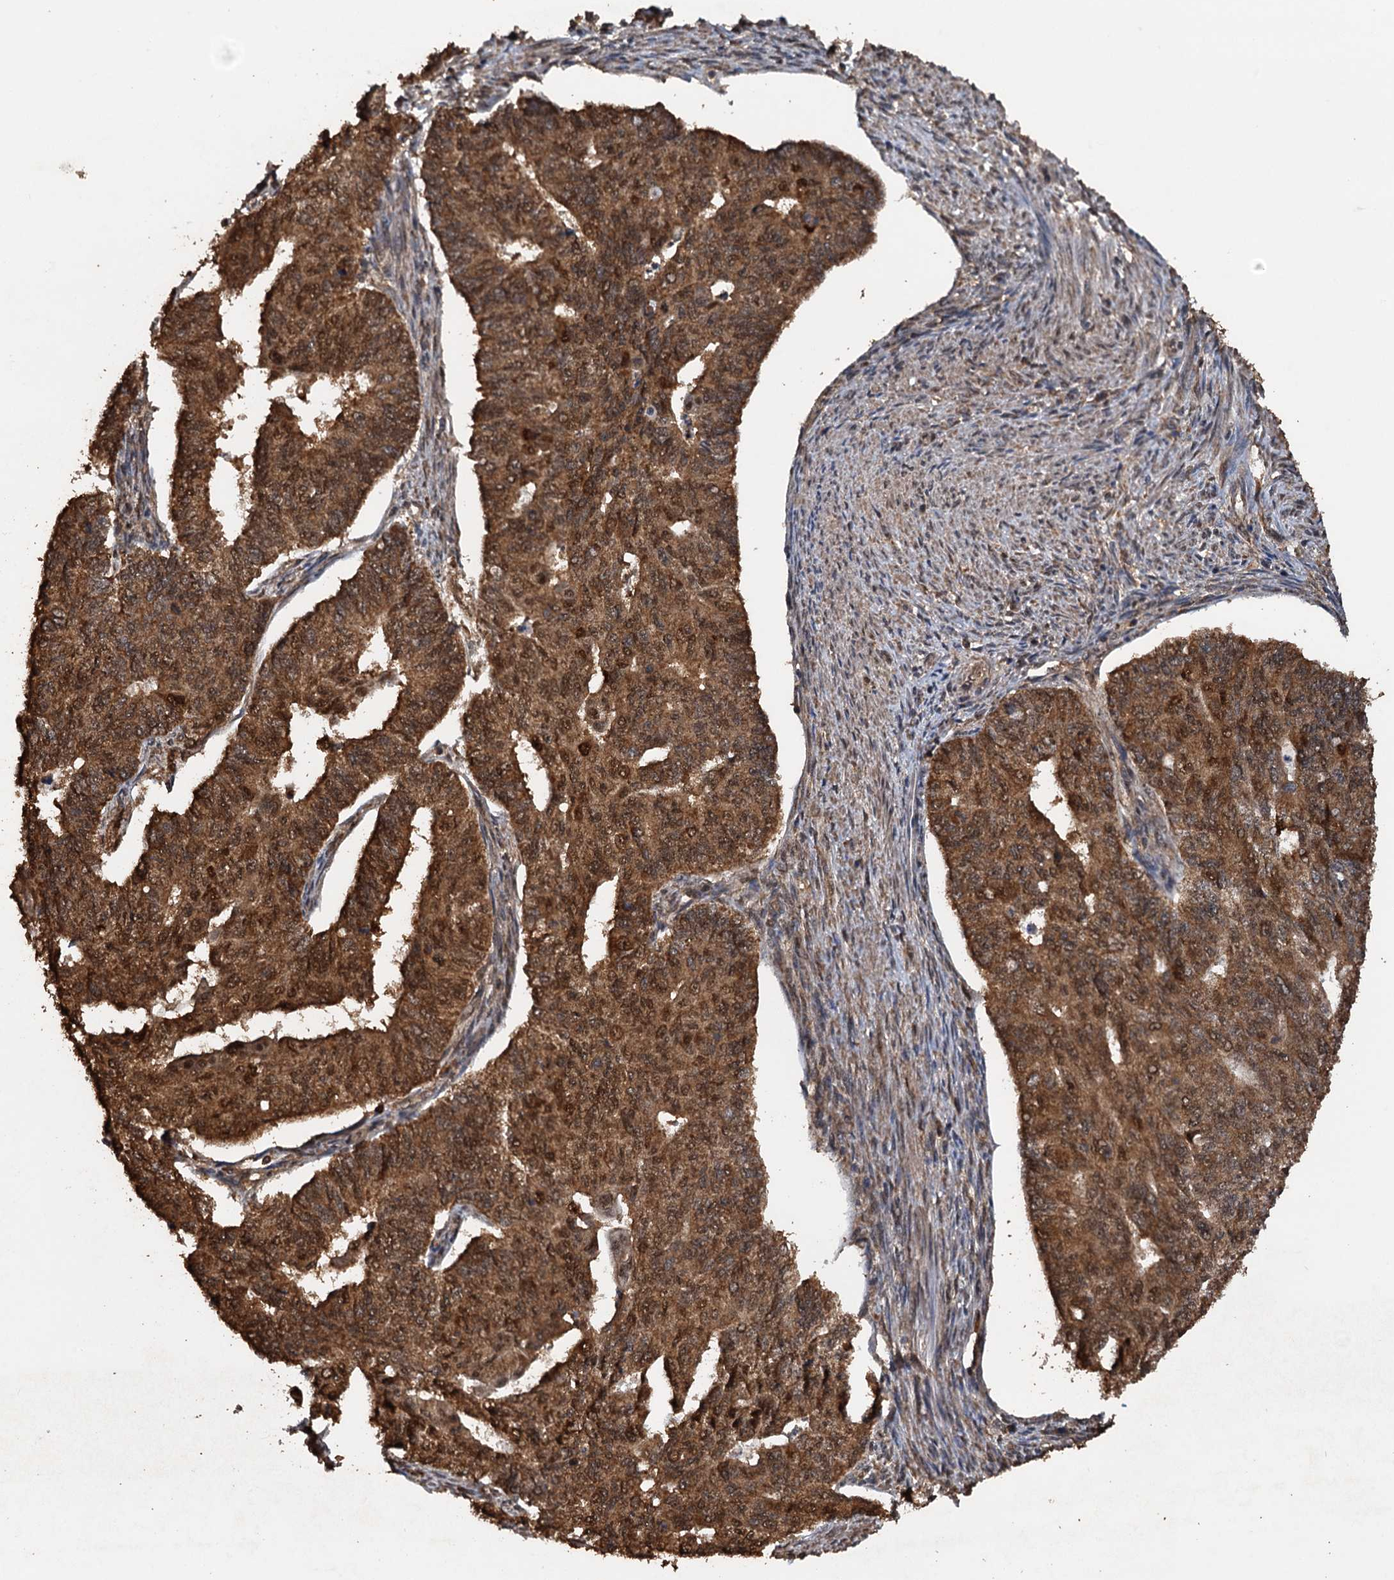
{"staining": {"intensity": "strong", "quantity": ">75%", "location": "cytoplasmic/membranous,nuclear"}, "tissue": "endometrial cancer", "cell_type": "Tumor cells", "image_type": "cancer", "snomed": [{"axis": "morphology", "description": "Adenocarcinoma, NOS"}, {"axis": "topography", "description": "Endometrium"}], "caption": "Approximately >75% of tumor cells in human adenocarcinoma (endometrial) exhibit strong cytoplasmic/membranous and nuclear protein staining as visualized by brown immunohistochemical staining.", "gene": "PSMD9", "patient": {"sex": "female", "age": 32}}